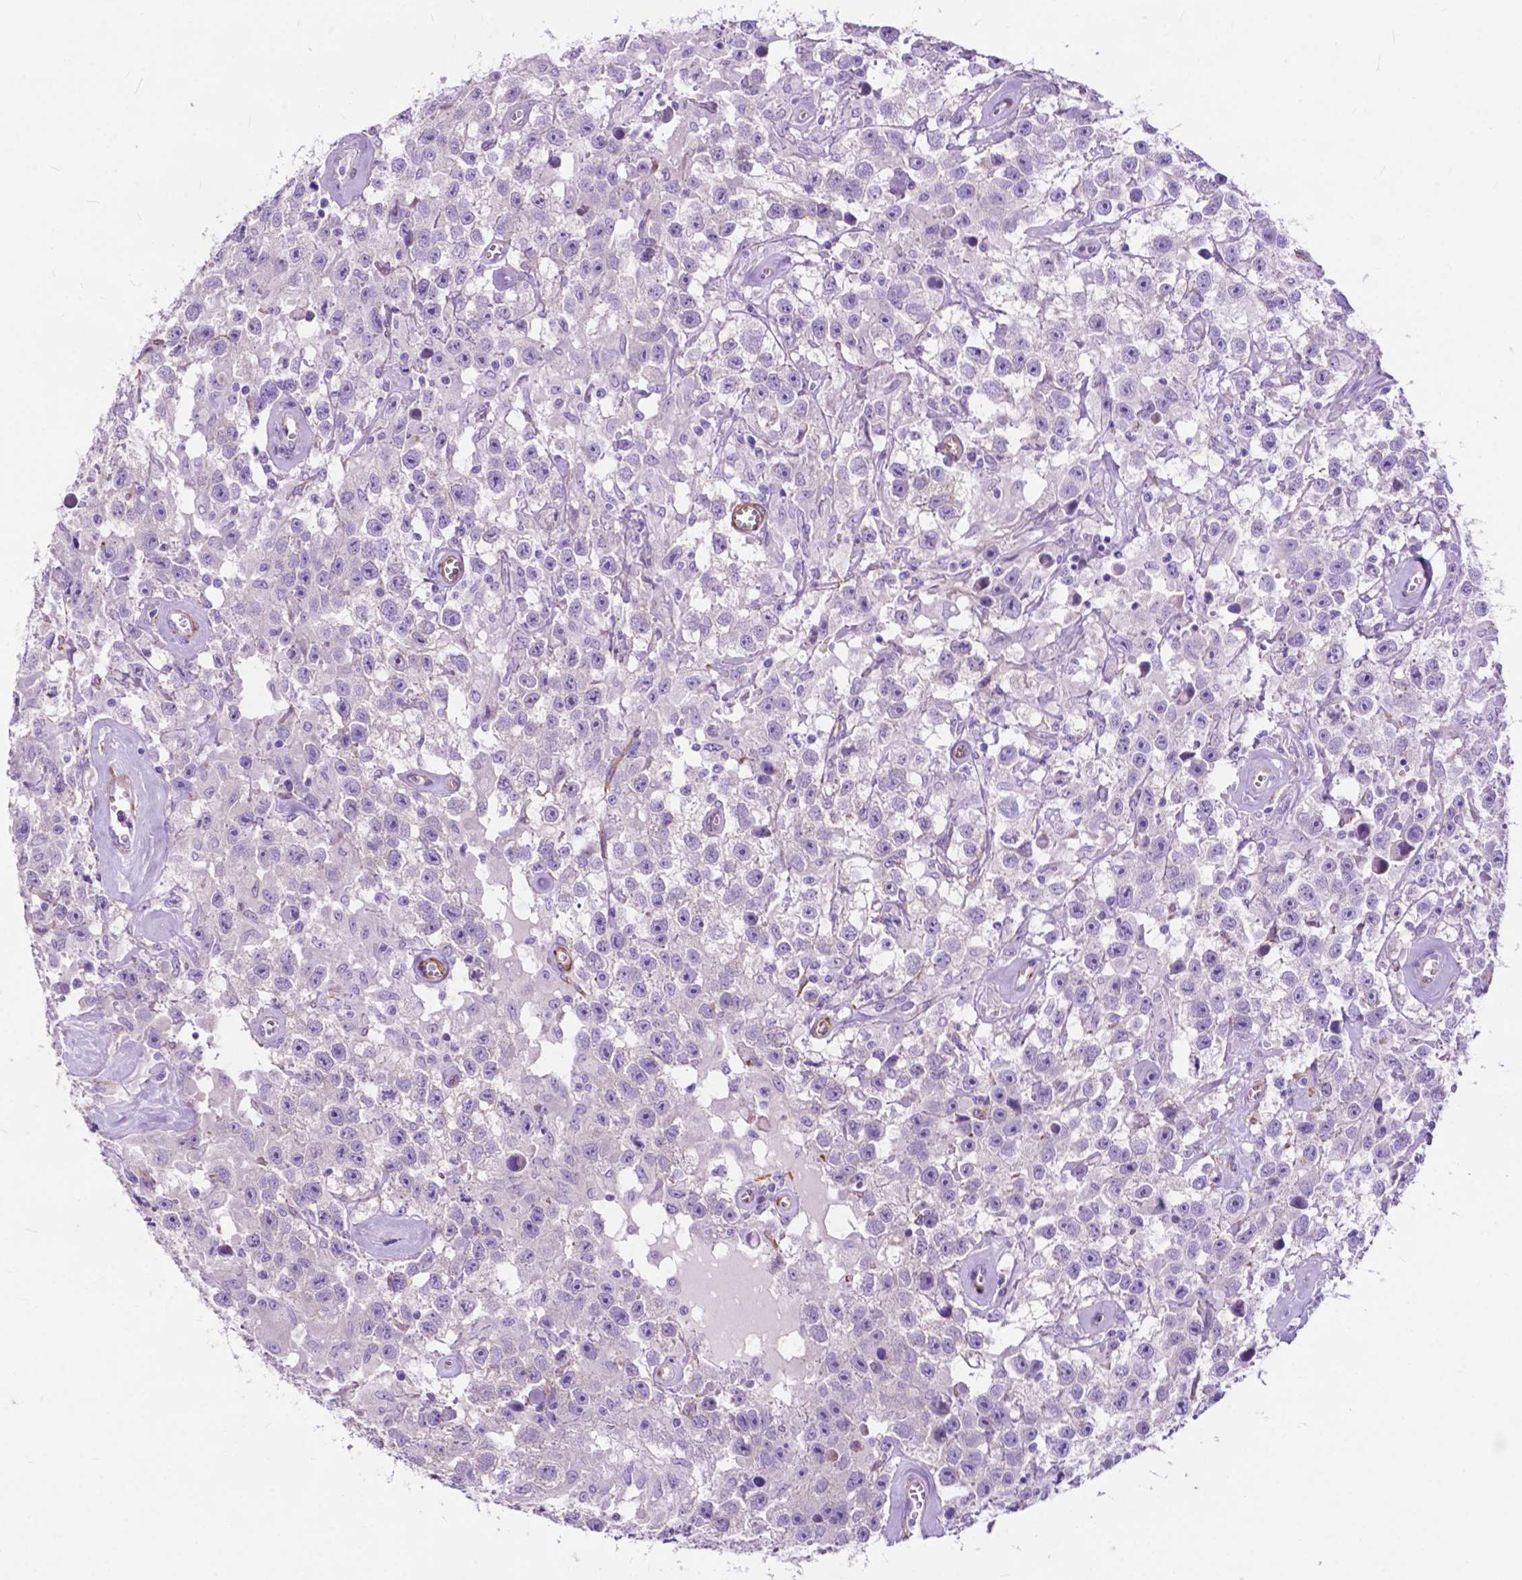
{"staining": {"intensity": "negative", "quantity": "none", "location": "none"}, "tissue": "testis cancer", "cell_type": "Tumor cells", "image_type": "cancer", "snomed": [{"axis": "morphology", "description": "Seminoma, NOS"}, {"axis": "topography", "description": "Testis"}], "caption": "Tumor cells show no significant expression in testis seminoma. Nuclei are stained in blue.", "gene": "PCDHA12", "patient": {"sex": "male", "age": 43}}